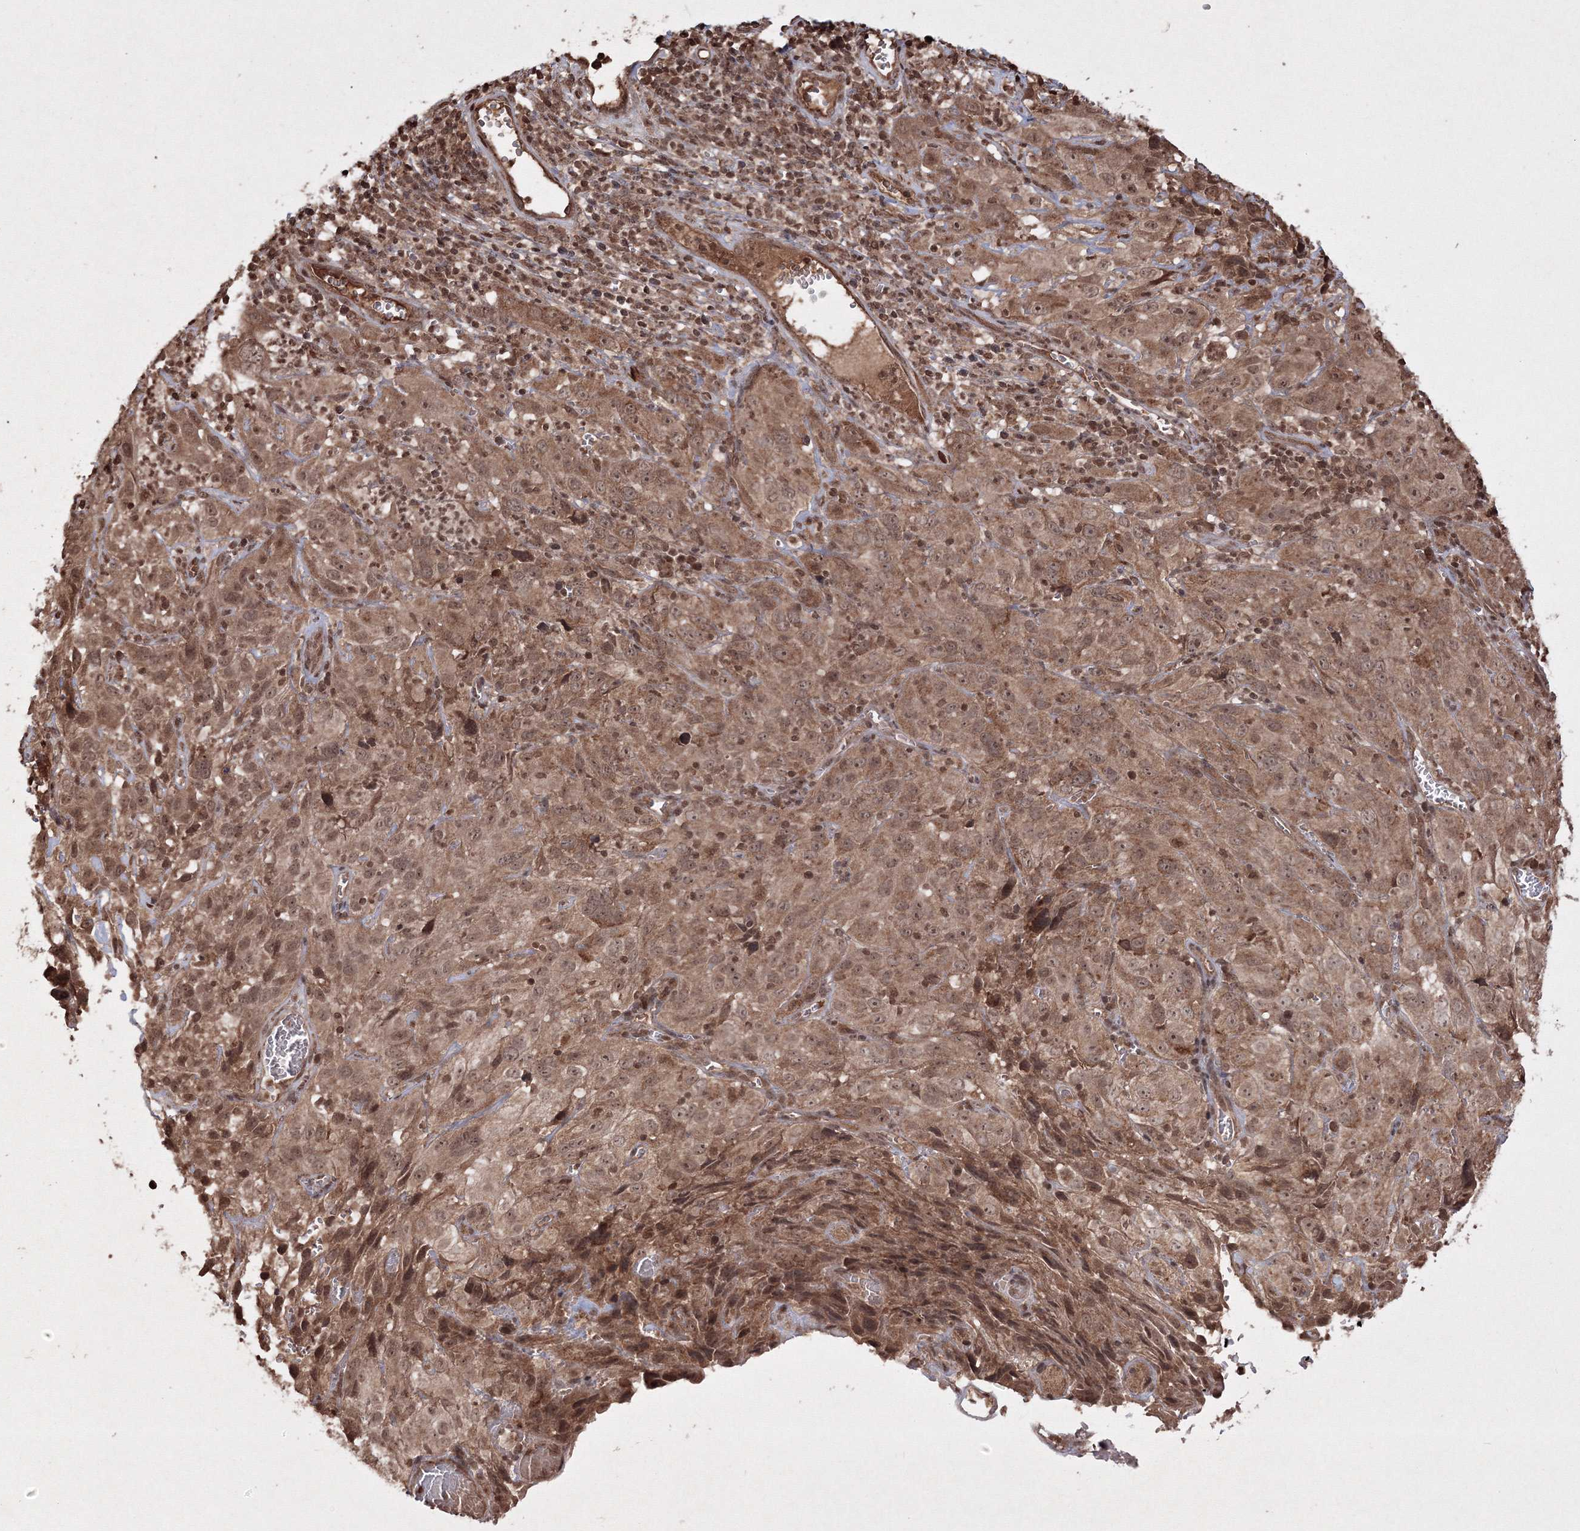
{"staining": {"intensity": "moderate", "quantity": ">75%", "location": "cytoplasmic/membranous,nuclear"}, "tissue": "cervical cancer", "cell_type": "Tumor cells", "image_type": "cancer", "snomed": [{"axis": "morphology", "description": "Squamous cell carcinoma, NOS"}, {"axis": "topography", "description": "Cervix"}], "caption": "Human cervical cancer (squamous cell carcinoma) stained for a protein (brown) shows moderate cytoplasmic/membranous and nuclear positive positivity in approximately >75% of tumor cells.", "gene": "PEX13", "patient": {"sex": "female", "age": 32}}